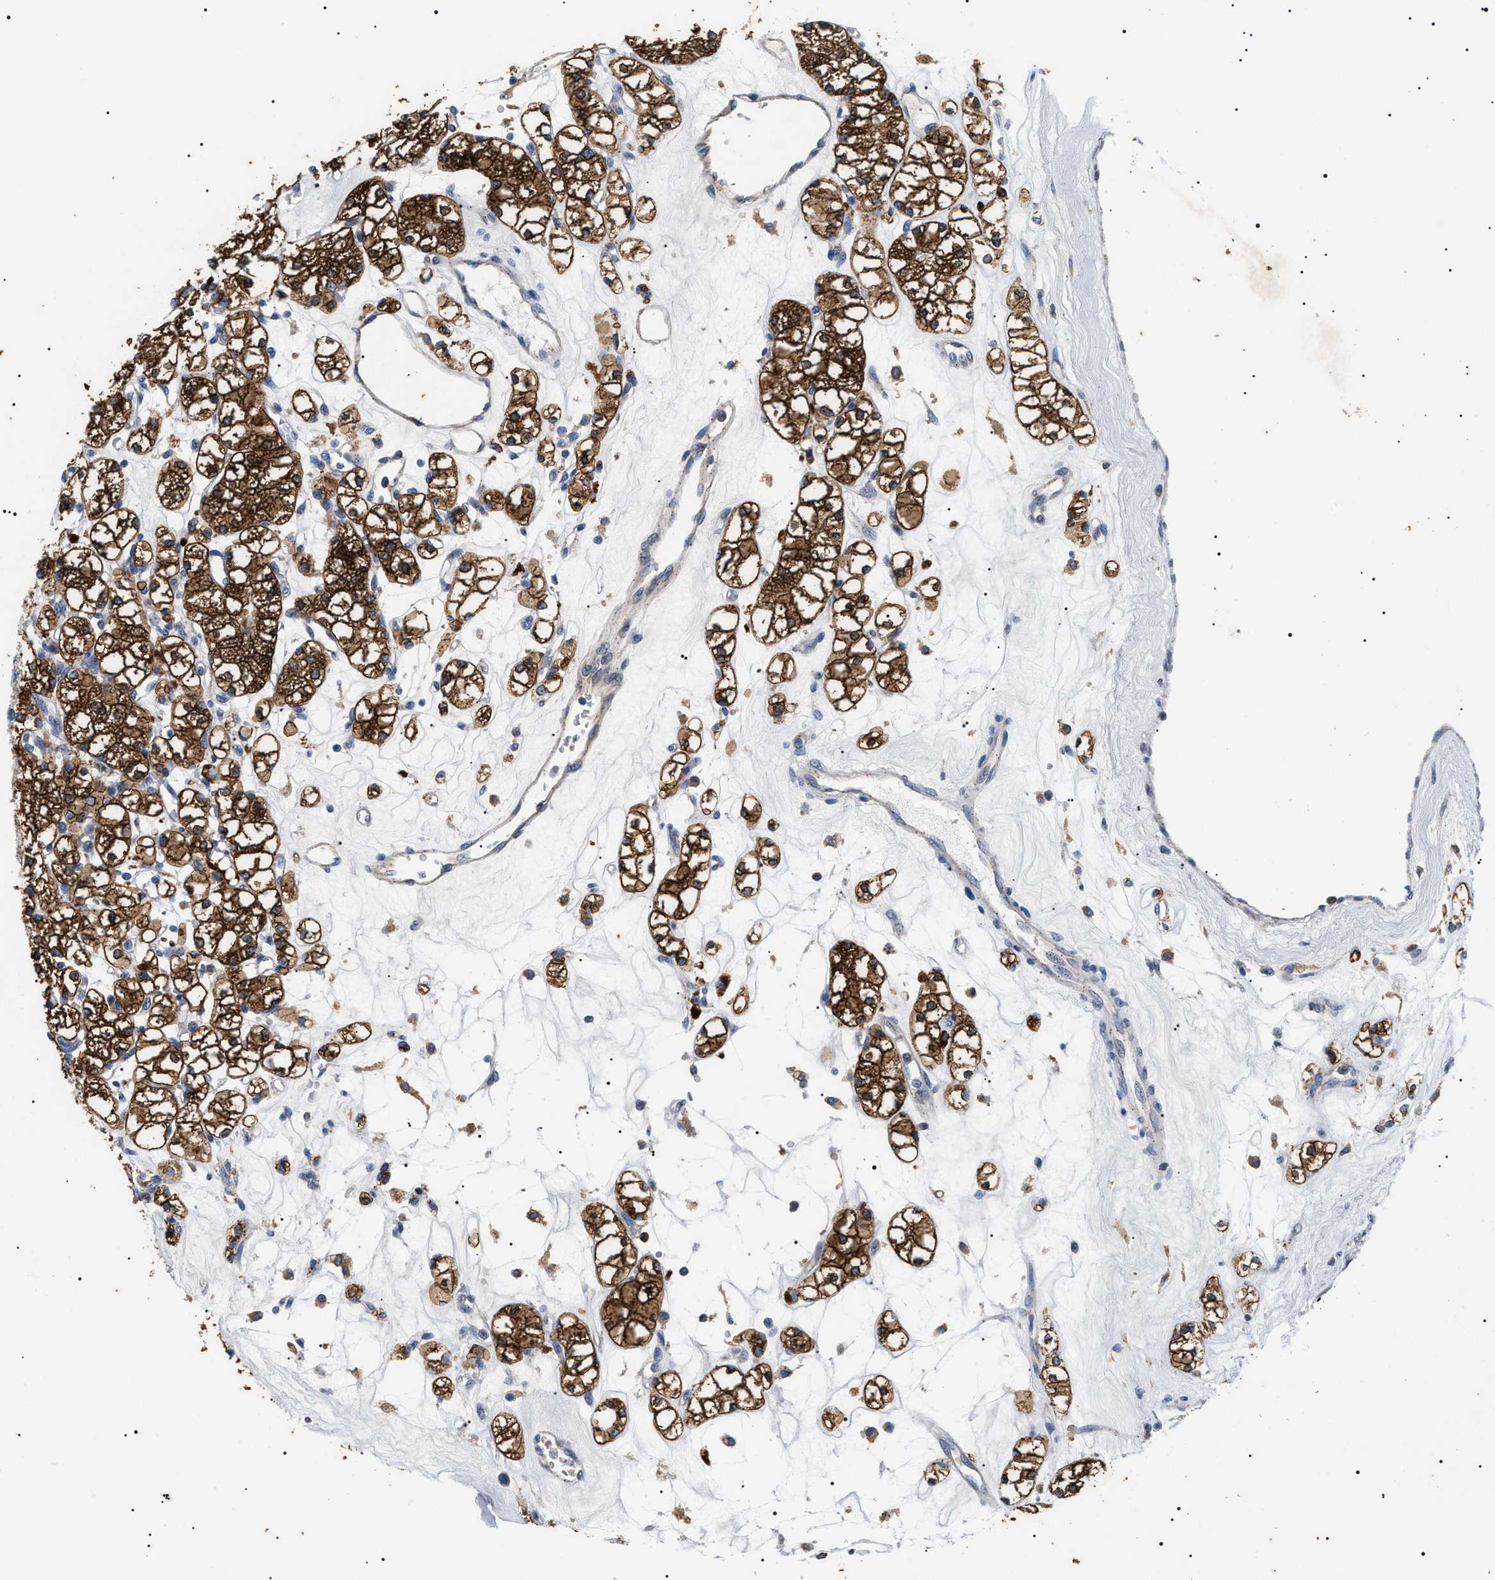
{"staining": {"intensity": "strong", "quantity": ">75%", "location": "cytoplasmic/membranous"}, "tissue": "renal cancer", "cell_type": "Tumor cells", "image_type": "cancer", "snomed": [{"axis": "morphology", "description": "Adenocarcinoma, NOS"}, {"axis": "topography", "description": "Kidney"}], "caption": "Protein staining of renal adenocarcinoma tissue exhibits strong cytoplasmic/membranous staining in approximately >75% of tumor cells.", "gene": "HSD17B11", "patient": {"sex": "male", "age": 77}}